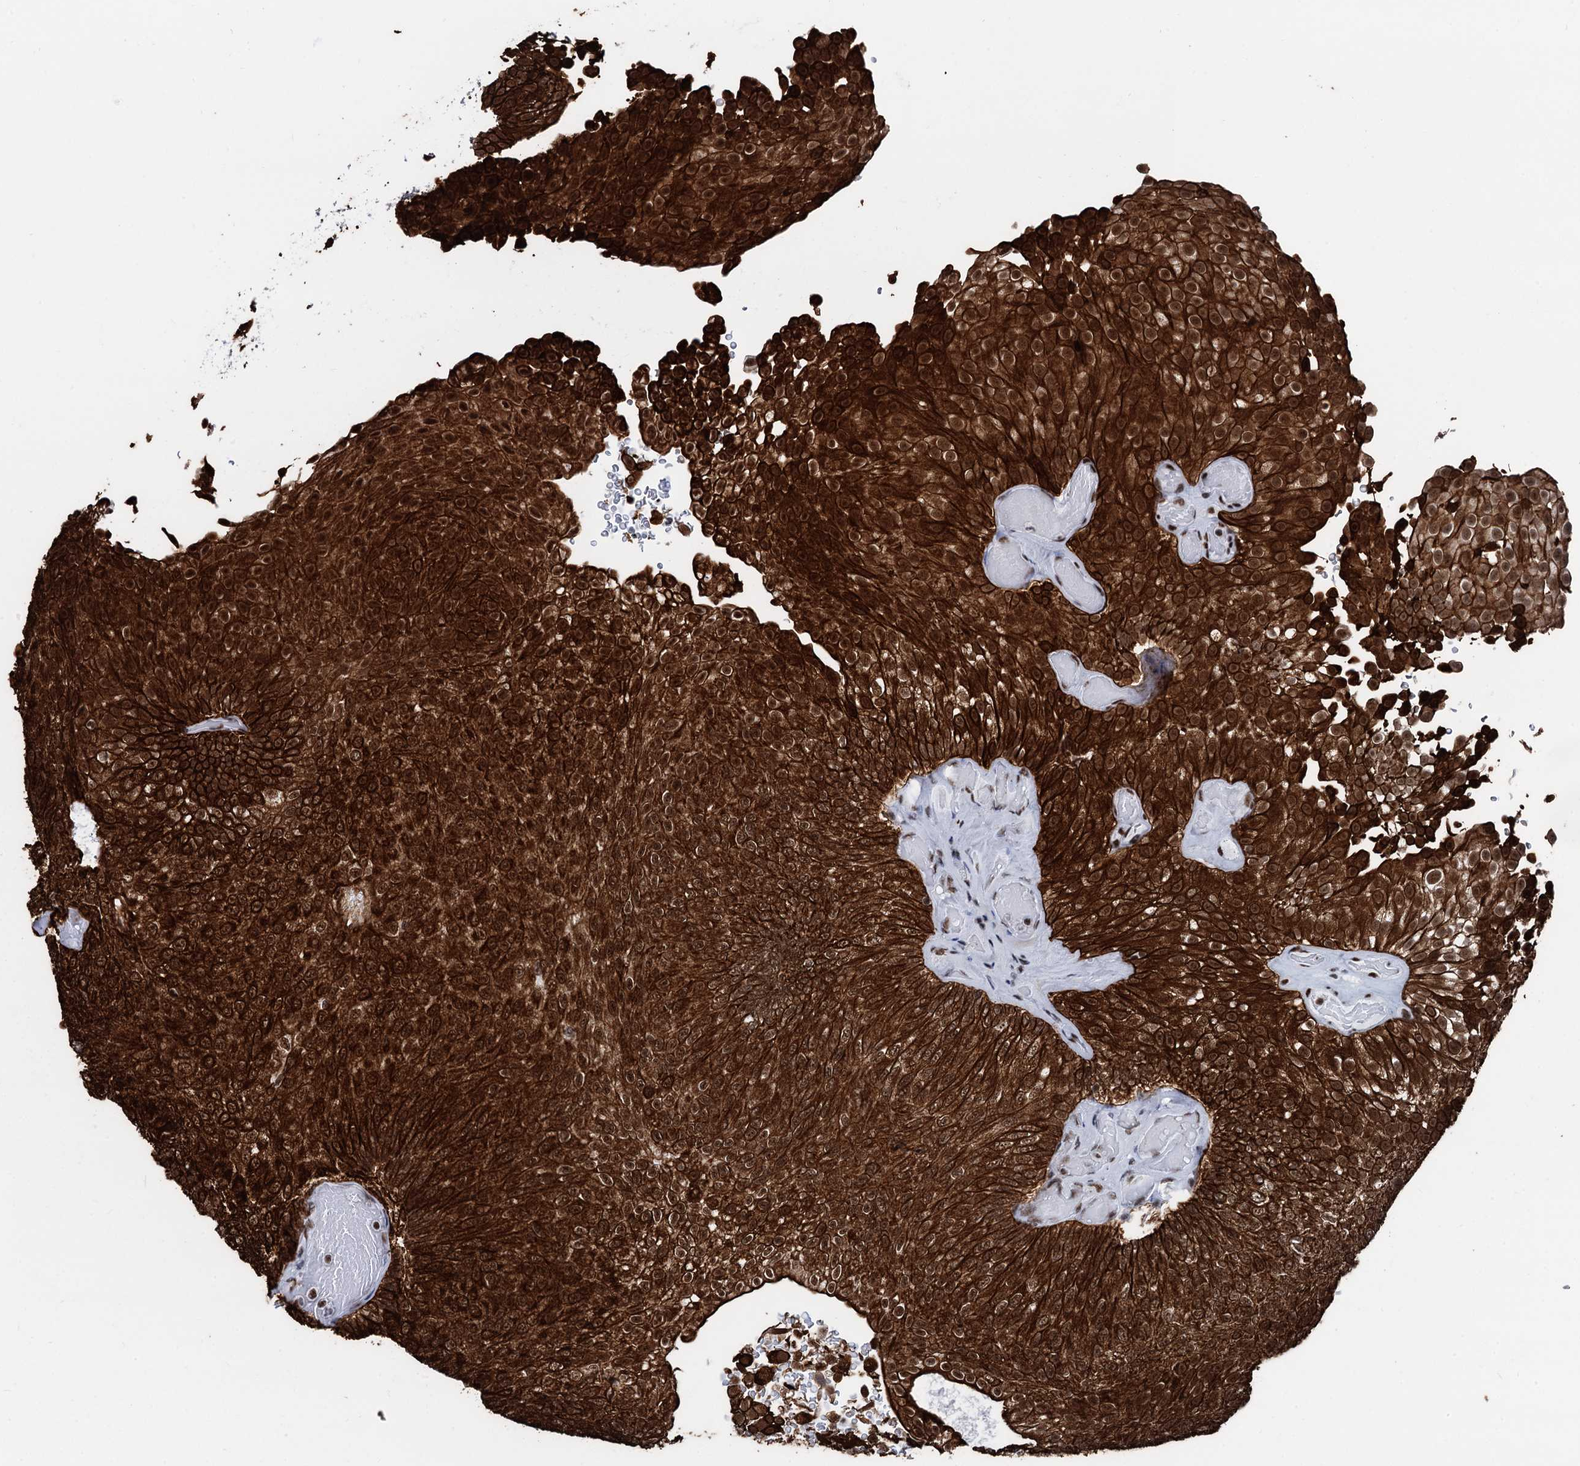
{"staining": {"intensity": "strong", "quantity": ">75%", "location": "cytoplasmic/membranous,nuclear"}, "tissue": "urothelial cancer", "cell_type": "Tumor cells", "image_type": "cancer", "snomed": [{"axis": "morphology", "description": "Urothelial carcinoma, Low grade"}, {"axis": "topography", "description": "Urinary bladder"}], "caption": "The histopathology image shows staining of urothelial carcinoma (low-grade), revealing strong cytoplasmic/membranous and nuclear protein expression (brown color) within tumor cells.", "gene": "DDX23", "patient": {"sex": "male", "age": 78}}